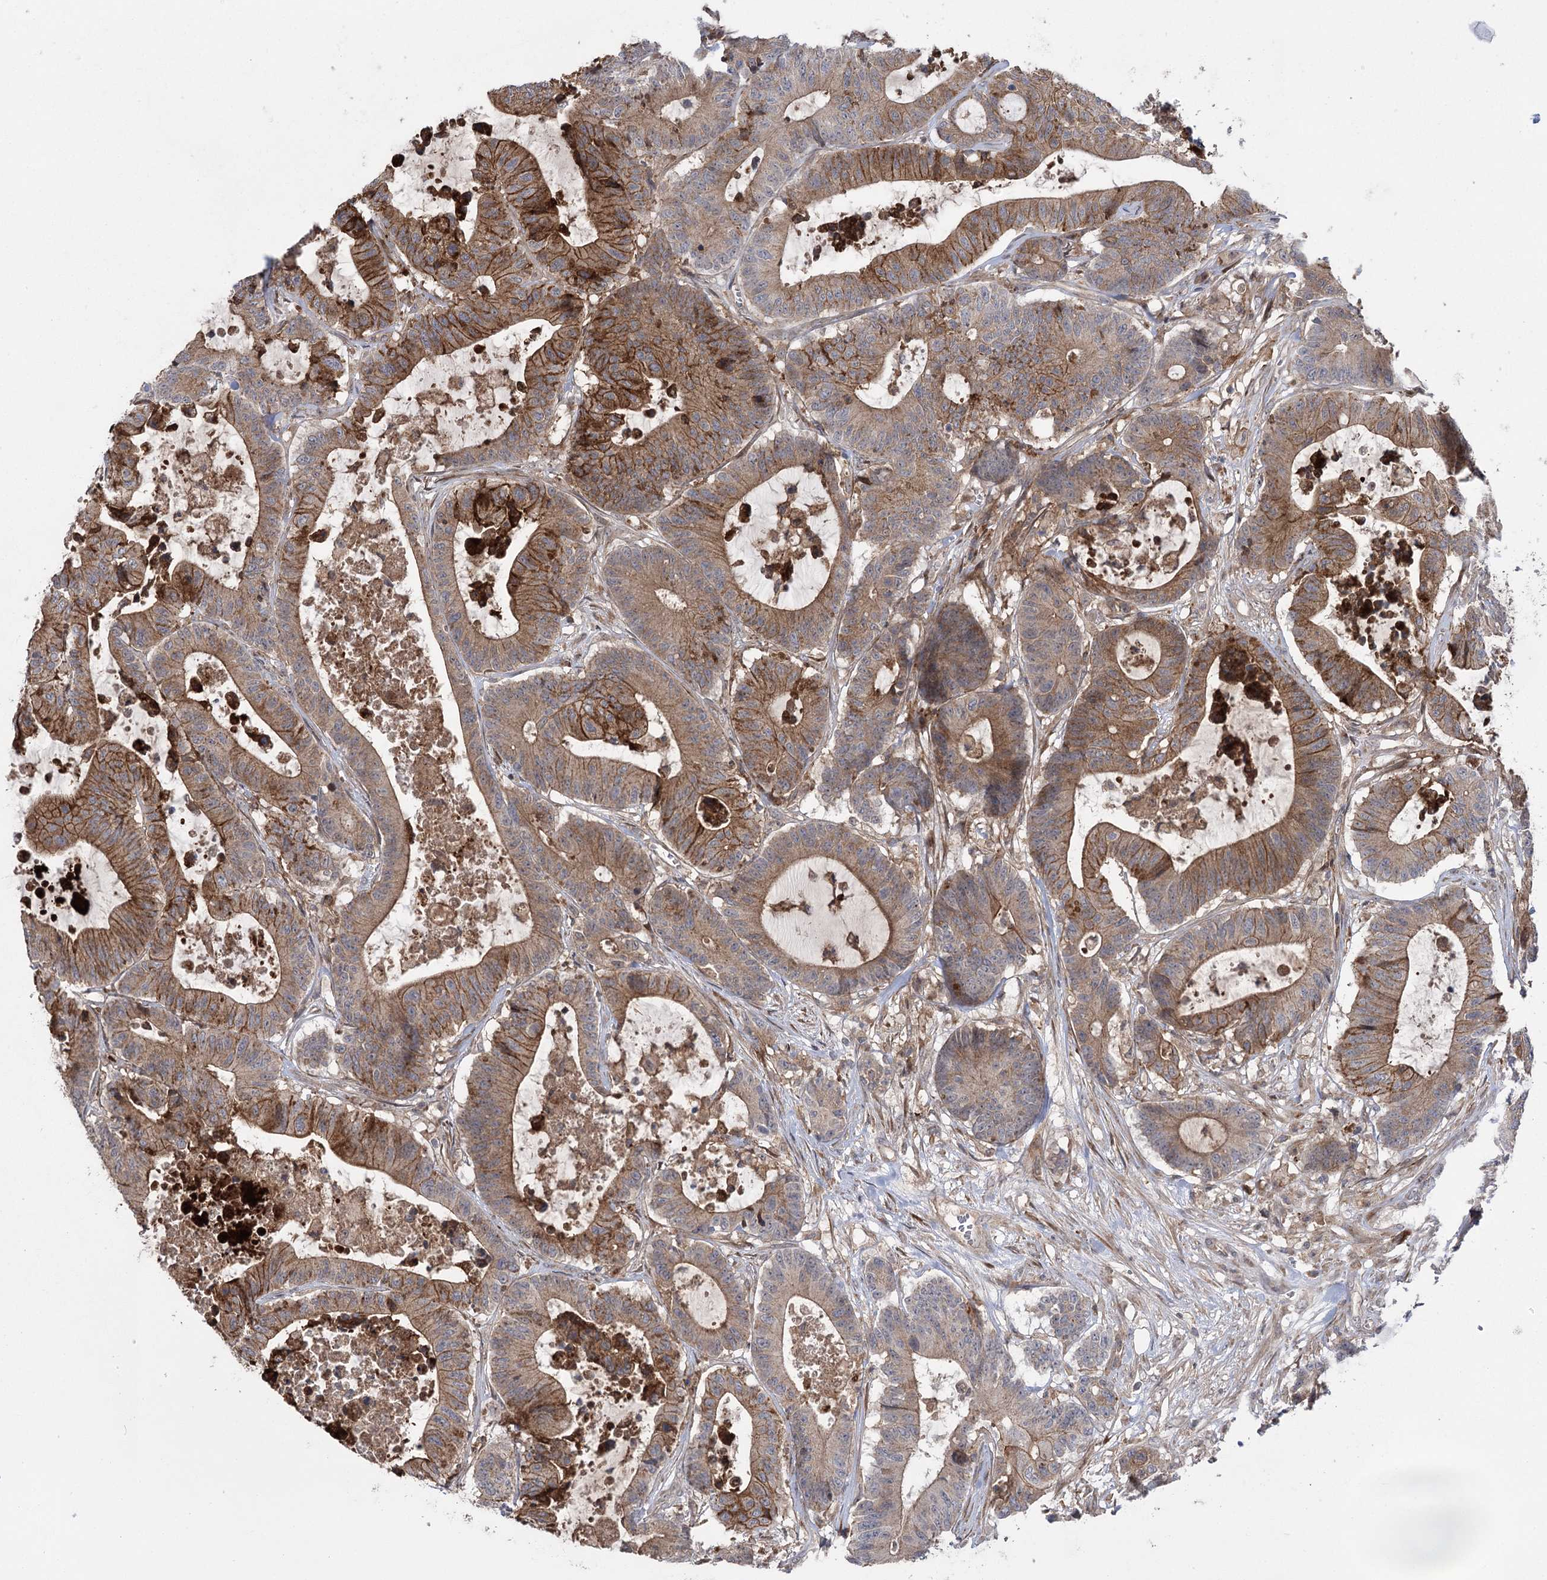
{"staining": {"intensity": "moderate", "quantity": ">75%", "location": "cytoplasmic/membranous"}, "tissue": "colorectal cancer", "cell_type": "Tumor cells", "image_type": "cancer", "snomed": [{"axis": "morphology", "description": "Adenocarcinoma, NOS"}, {"axis": "topography", "description": "Colon"}], "caption": "The micrograph demonstrates a brown stain indicating the presence of a protein in the cytoplasmic/membranous of tumor cells in adenocarcinoma (colorectal). The staining was performed using DAB, with brown indicating positive protein expression. Nuclei are stained blue with hematoxylin.", "gene": "KCNN2", "patient": {"sex": "female", "age": 84}}